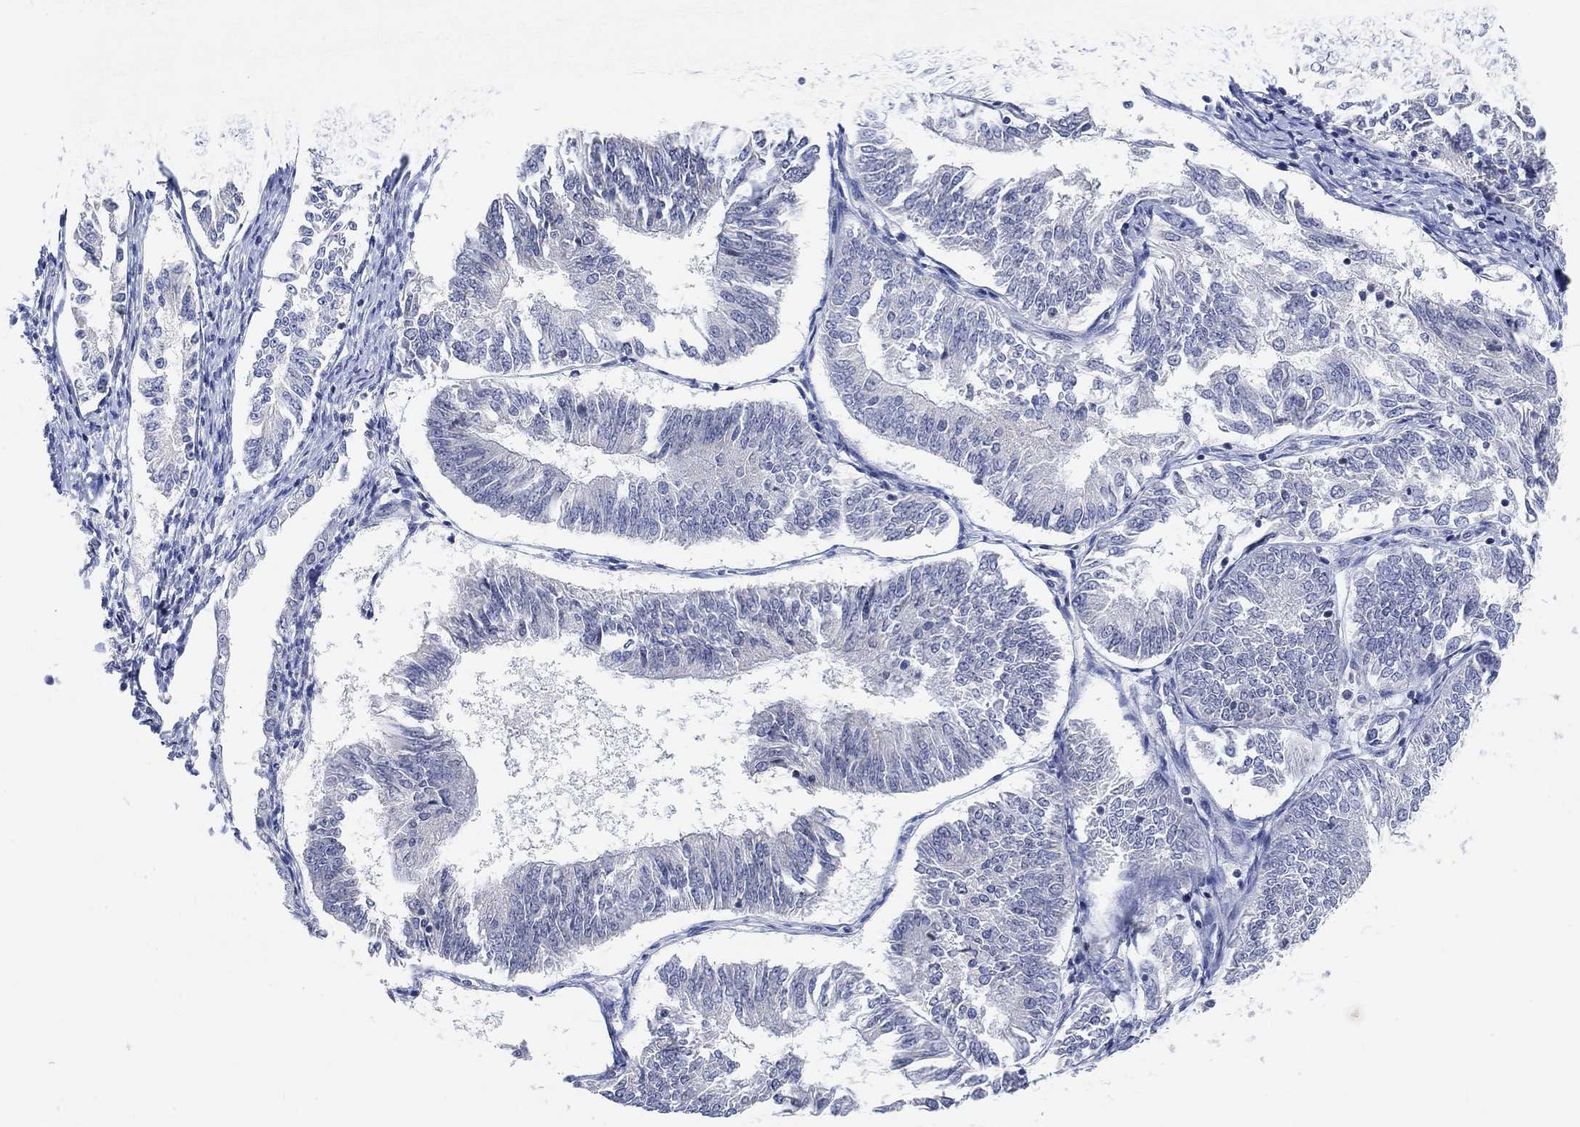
{"staining": {"intensity": "negative", "quantity": "none", "location": "none"}, "tissue": "endometrial cancer", "cell_type": "Tumor cells", "image_type": "cancer", "snomed": [{"axis": "morphology", "description": "Adenocarcinoma, NOS"}, {"axis": "topography", "description": "Endometrium"}], "caption": "An immunohistochemistry micrograph of endometrial adenocarcinoma is shown. There is no staining in tumor cells of endometrial adenocarcinoma. (Brightfield microscopy of DAB (3,3'-diaminobenzidine) immunohistochemistry at high magnification).", "gene": "ATP6V1E2", "patient": {"sex": "female", "age": 58}}